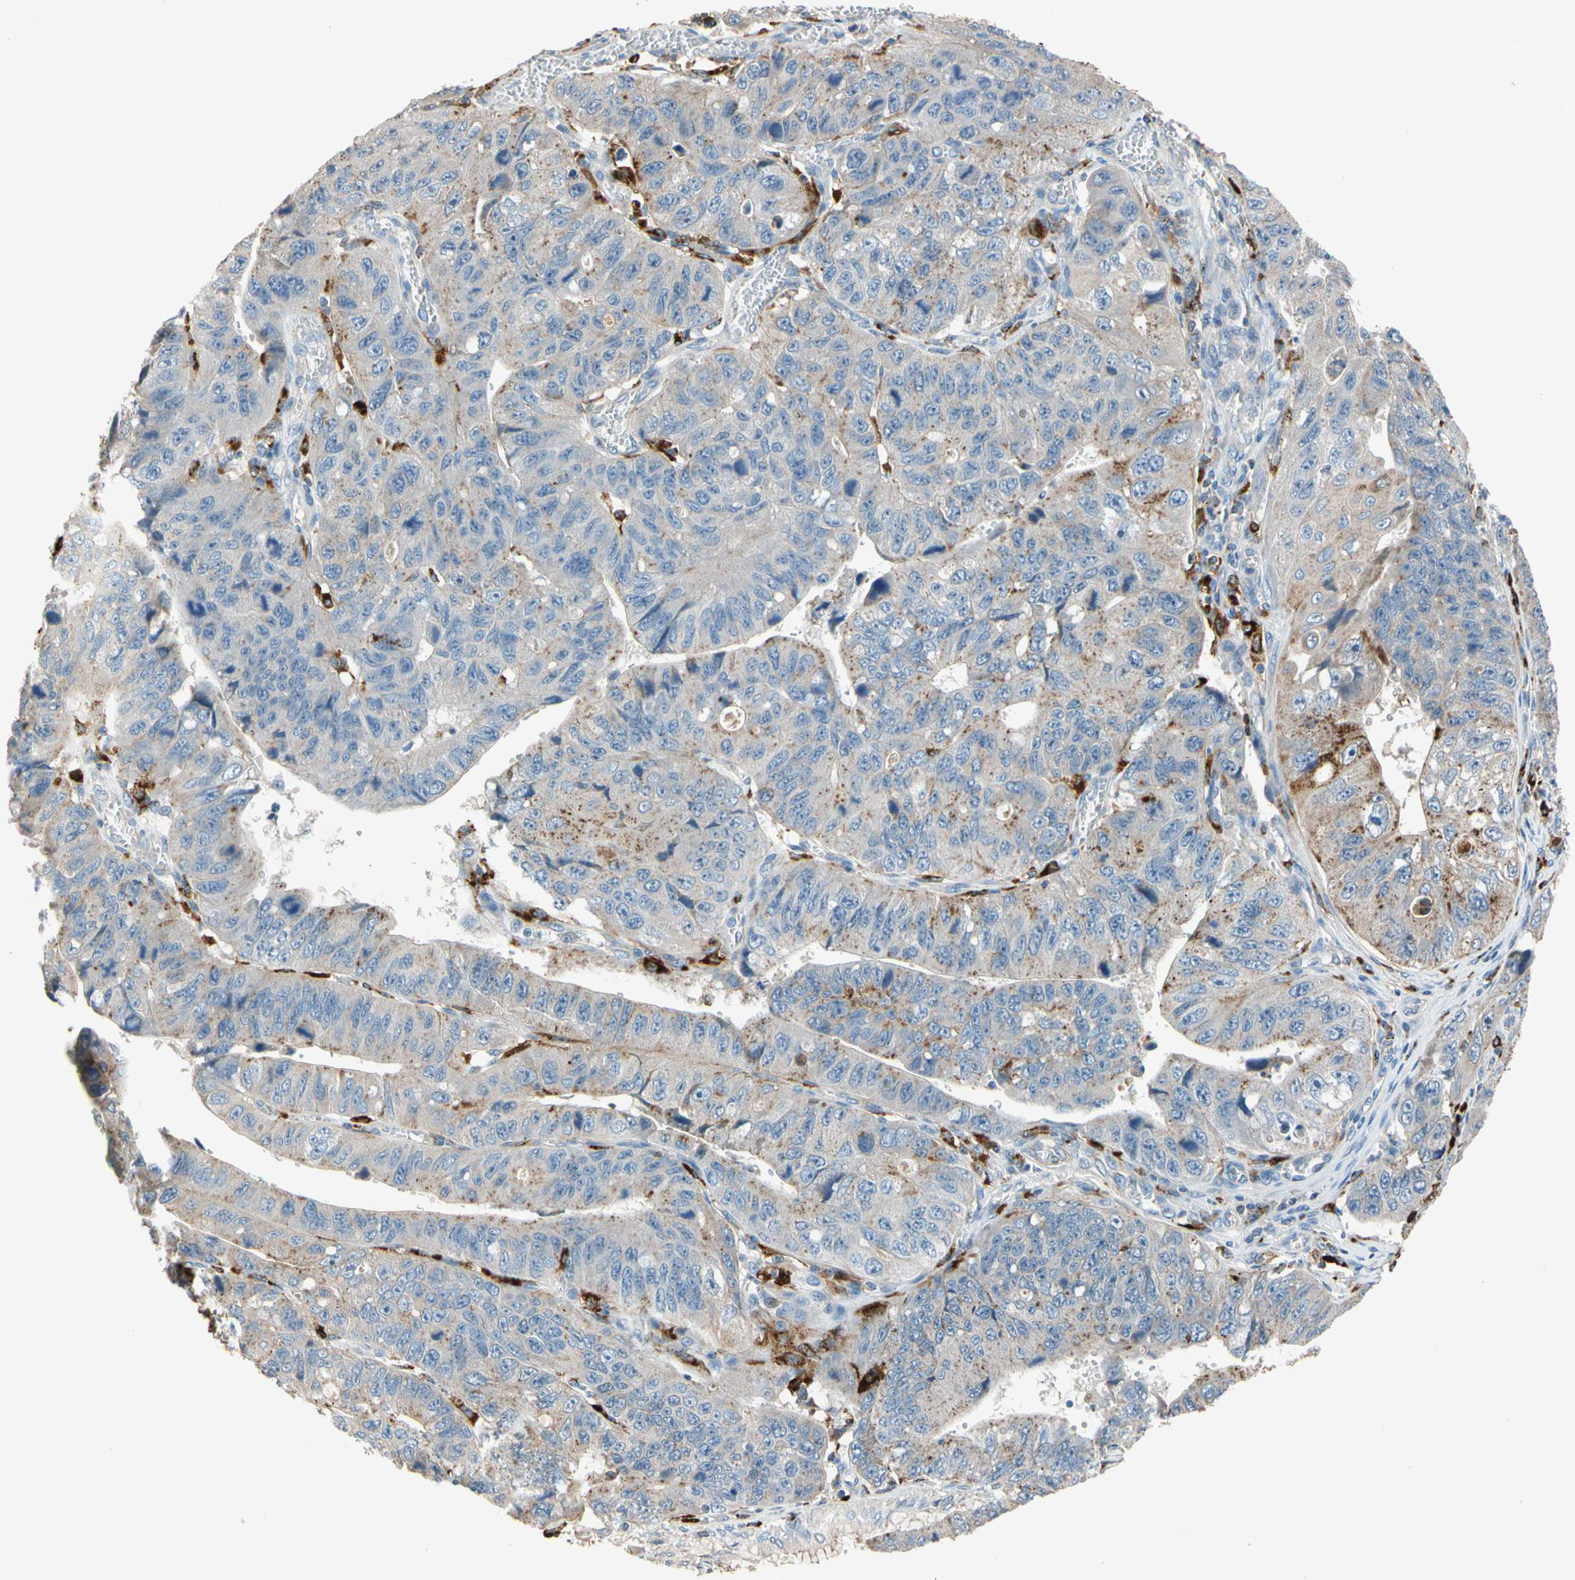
{"staining": {"intensity": "strong", "quantity": "<25%", "location": "cytoplasmic/membranous"}, "tissue": "stomach cancer", "cell_type": "Tumor cells", "image_type": "cancer", "snomed": [{"axis": "morphology", "description": "Adenocarcinoma, NOS"}, {"axis": "topography", "description": "Stomach"}], "caption": "Stomach adenocarcinoma was stained to show a protein in brown. There is medium levels of strong cytoplasmic/membranous staining in approximately <25% of tumor cells.", "gene": "GM2A", "patient": {"sex": "male", "age": 59}}